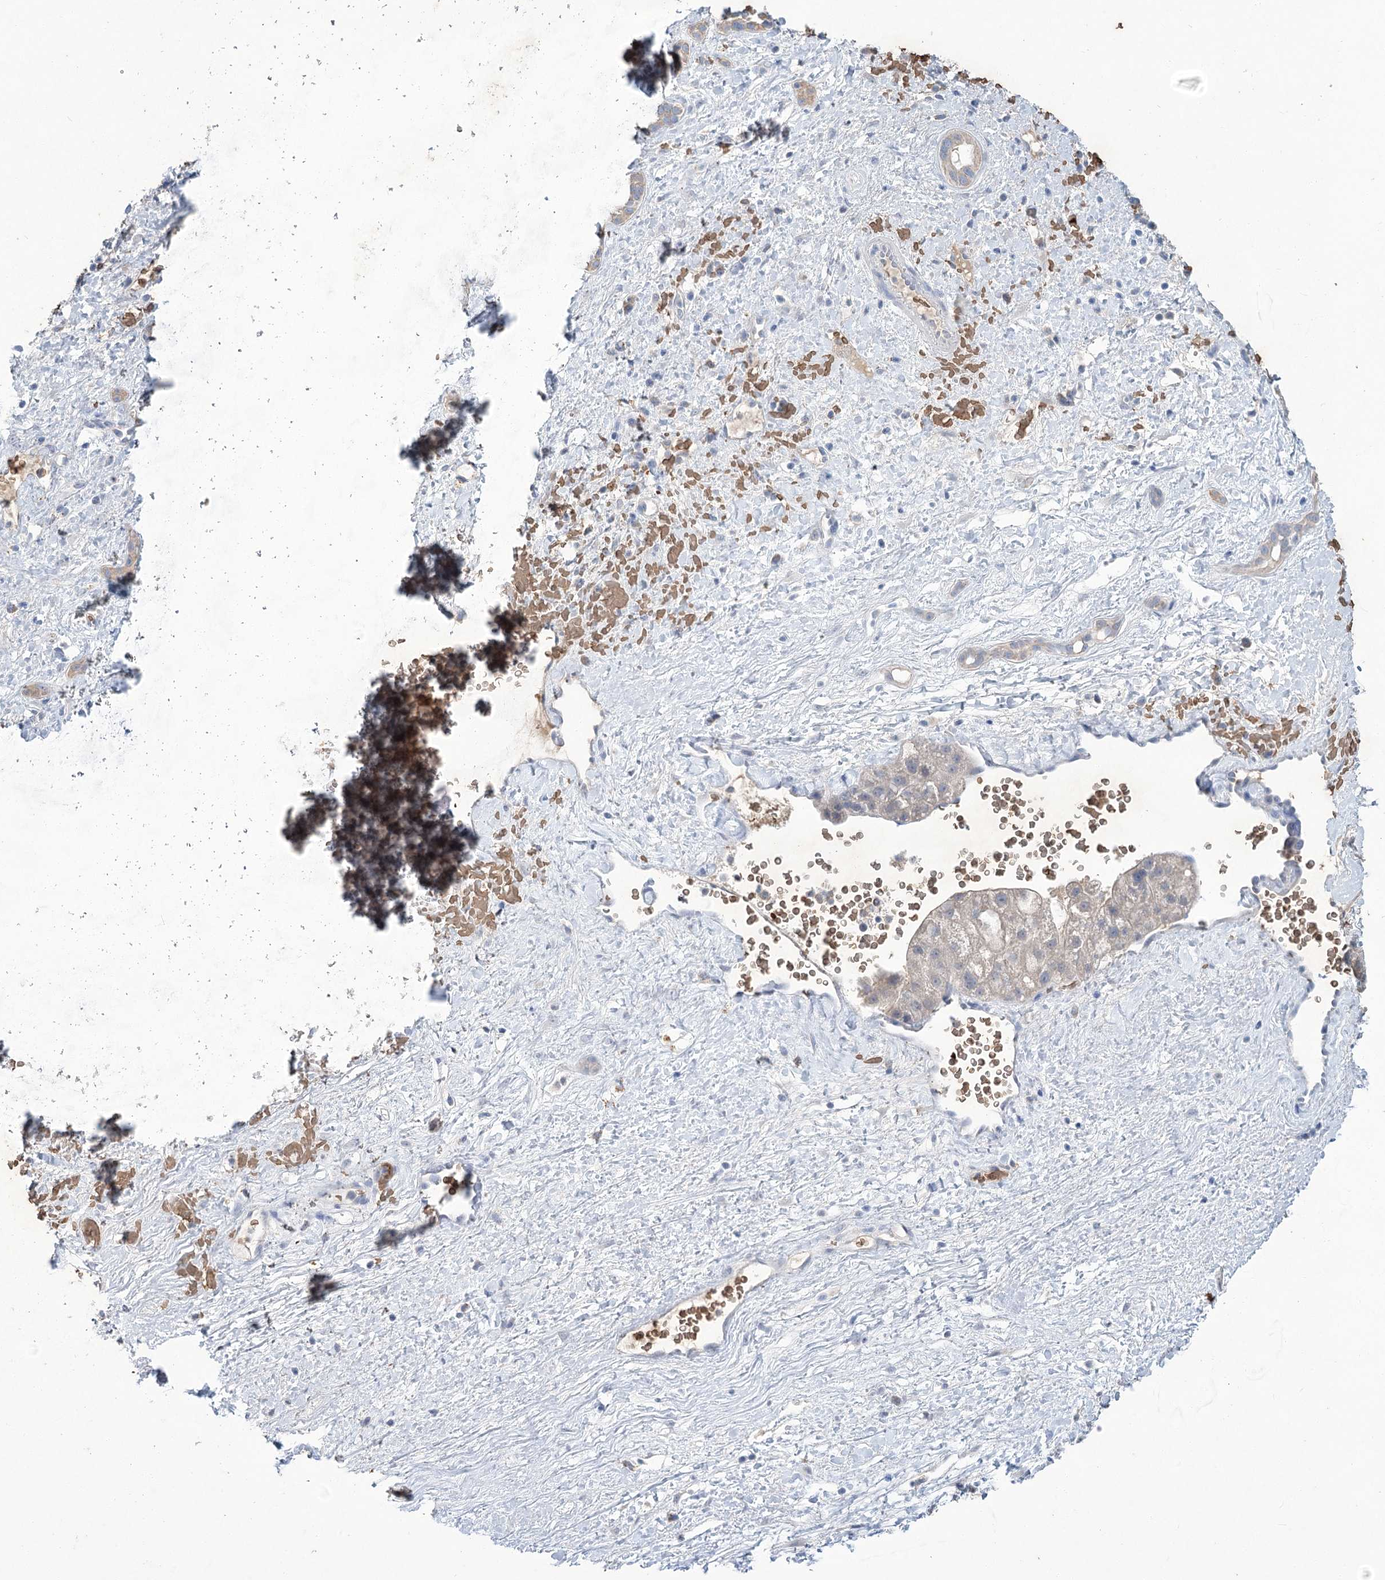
{"staining": {"intensity": "negative", "quantity": "none", "location": "none"}, "tissue": "liver cancer", "cell_type": "Tumor cells", "image_type": "cancer", "snomed": [{"axis": "morphology", "description": "Normal tissue, NOS"}, {"axis": "morphology", "description": "Carcinoma, Hepatocellular, NOS"}, {"axis": "topography", "description": "Liver"}], "caption": "Tumor cells show no significant protein positivity in hepatocellular carcinoma (liver). Nuclei are stained in blue.", "gene": "HBA1", "patient": {"sex": "male", "age": 57}}